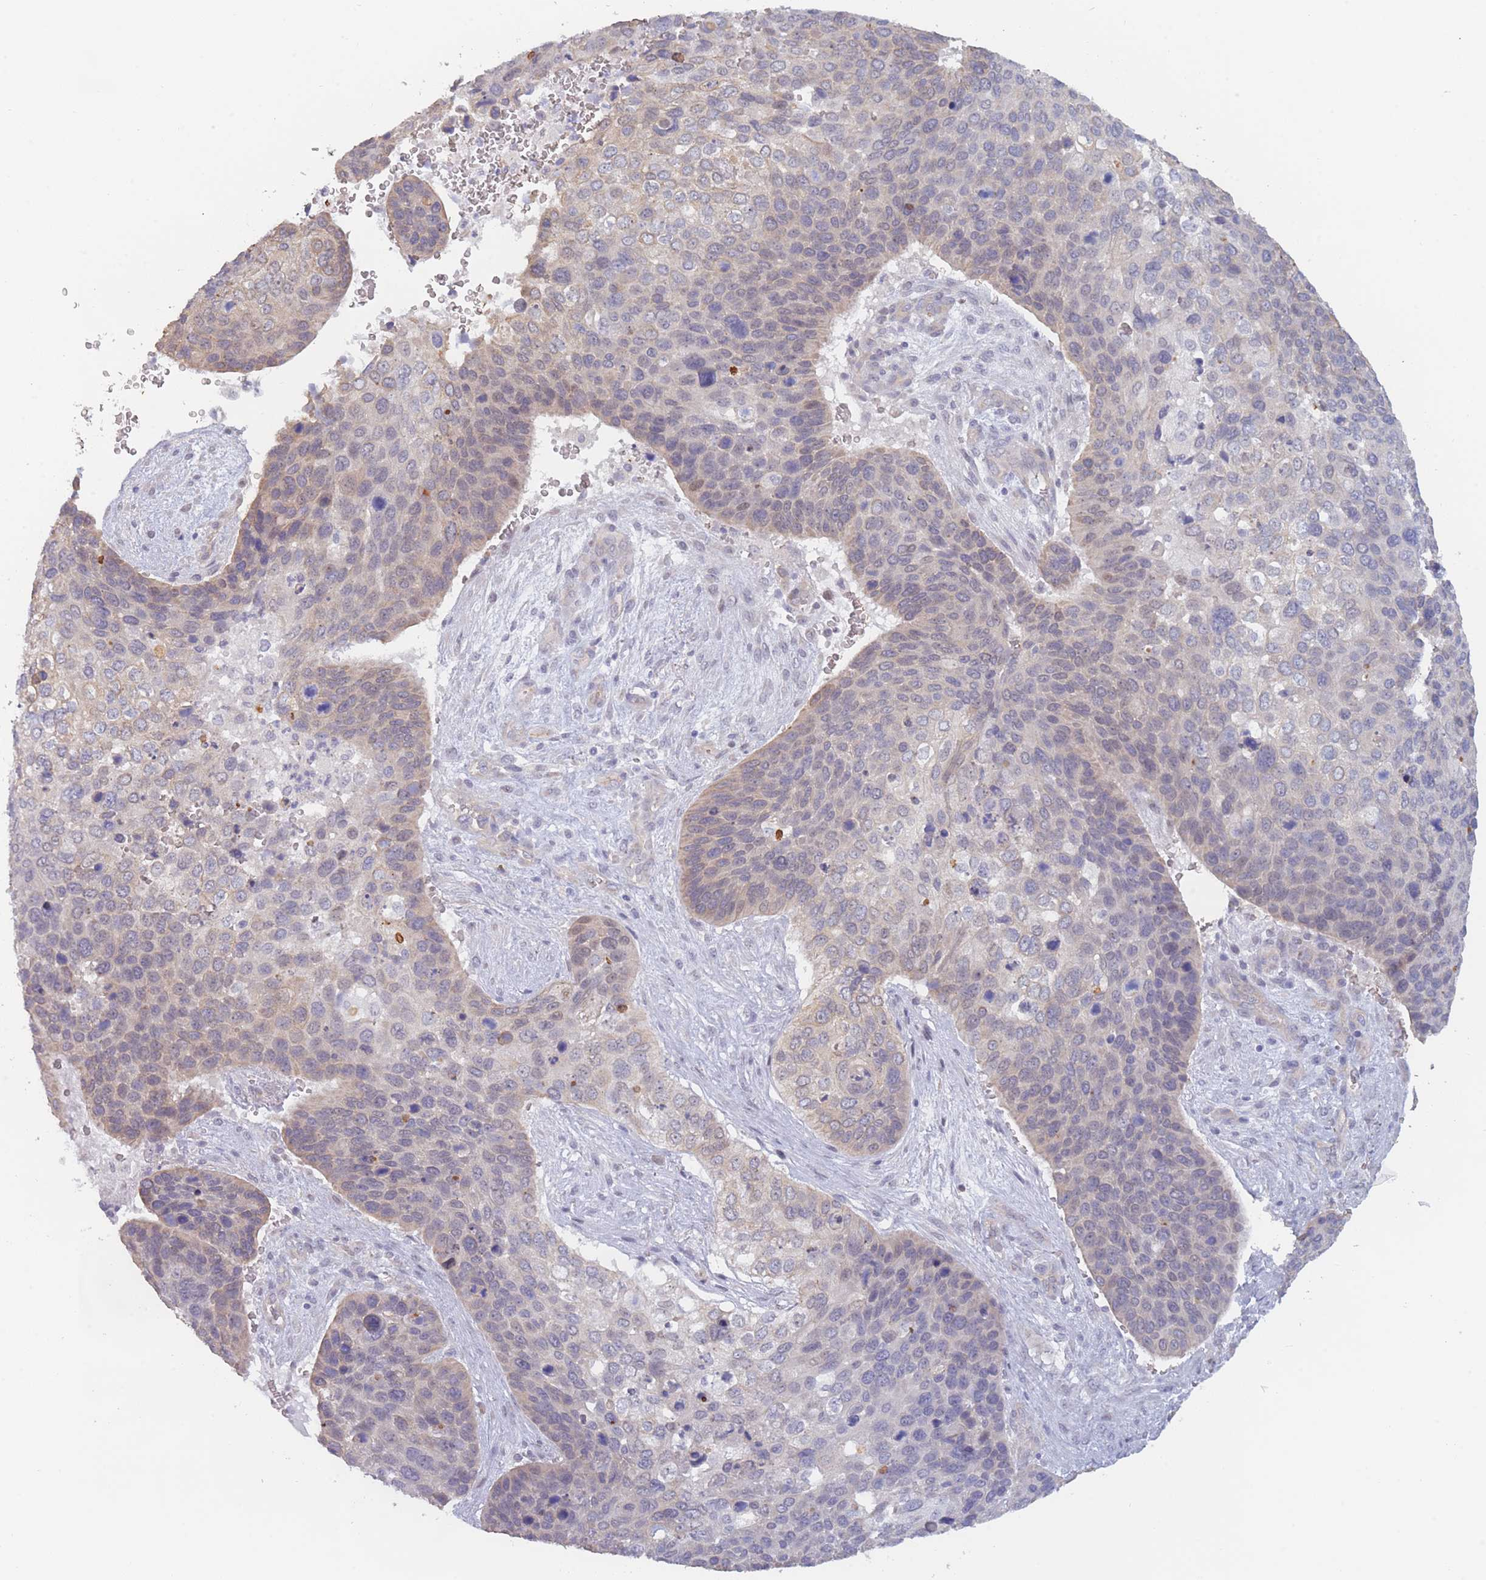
{"staining": {"intensity": "weak", "quantity": "25%-75%", "location": "cytoplasmic/membranous"}, "tissue": "skin cancer", "cell_type": "Tumor cells", "image_type": "cancer", "snomed": [{"axis": "morphology", "description": "Basal cell carcinoma"}, {"axis": "topography", "description": "Skin"}], "caption": "Skin basal cell carcinoma tissue demonstrates weak cytoplasmic/membranous expression in about 25%-75% of tumor cells, visualized by immunohistochemistry.", "gene": "FAM227B", "patient": {"sex": "female", "age": 74}}